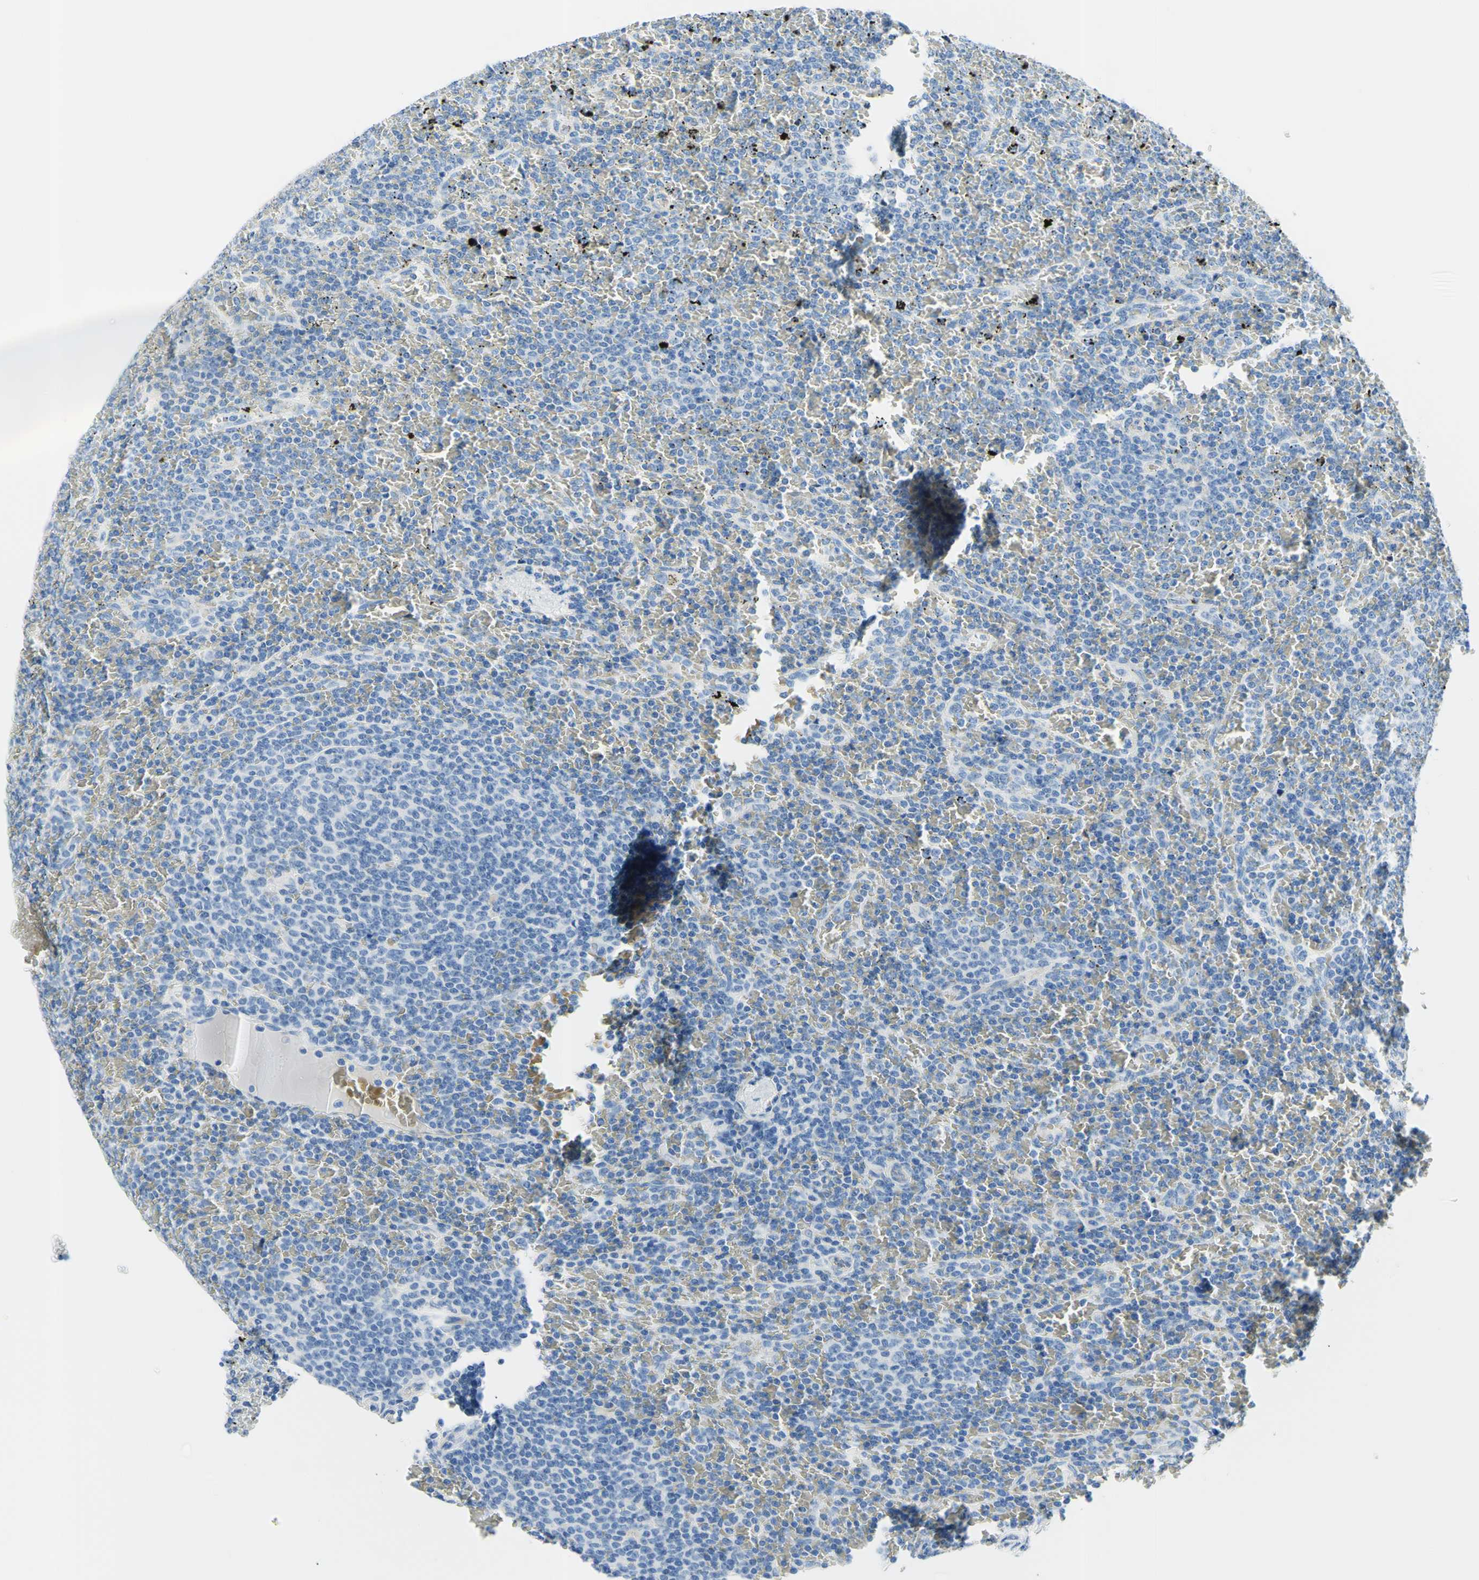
{"staining": {"intensity": "negative", "quantity": "none", "location": "none"}, "tissue": "lymphoma", "cell_type": "Tumor cells", "image_type": "cancer", "snomed": [{"axis": "morphology", "description": "Malignant lymphoma, non-Hodgkin's type, Low grade"}, {"axis": "topography", "description": "Spleen"}], "caption": "Tumor cells show no significant positivity in lymphoma.", "gene": "HPCA", "patient": {"sex": "female", "age": 77}}